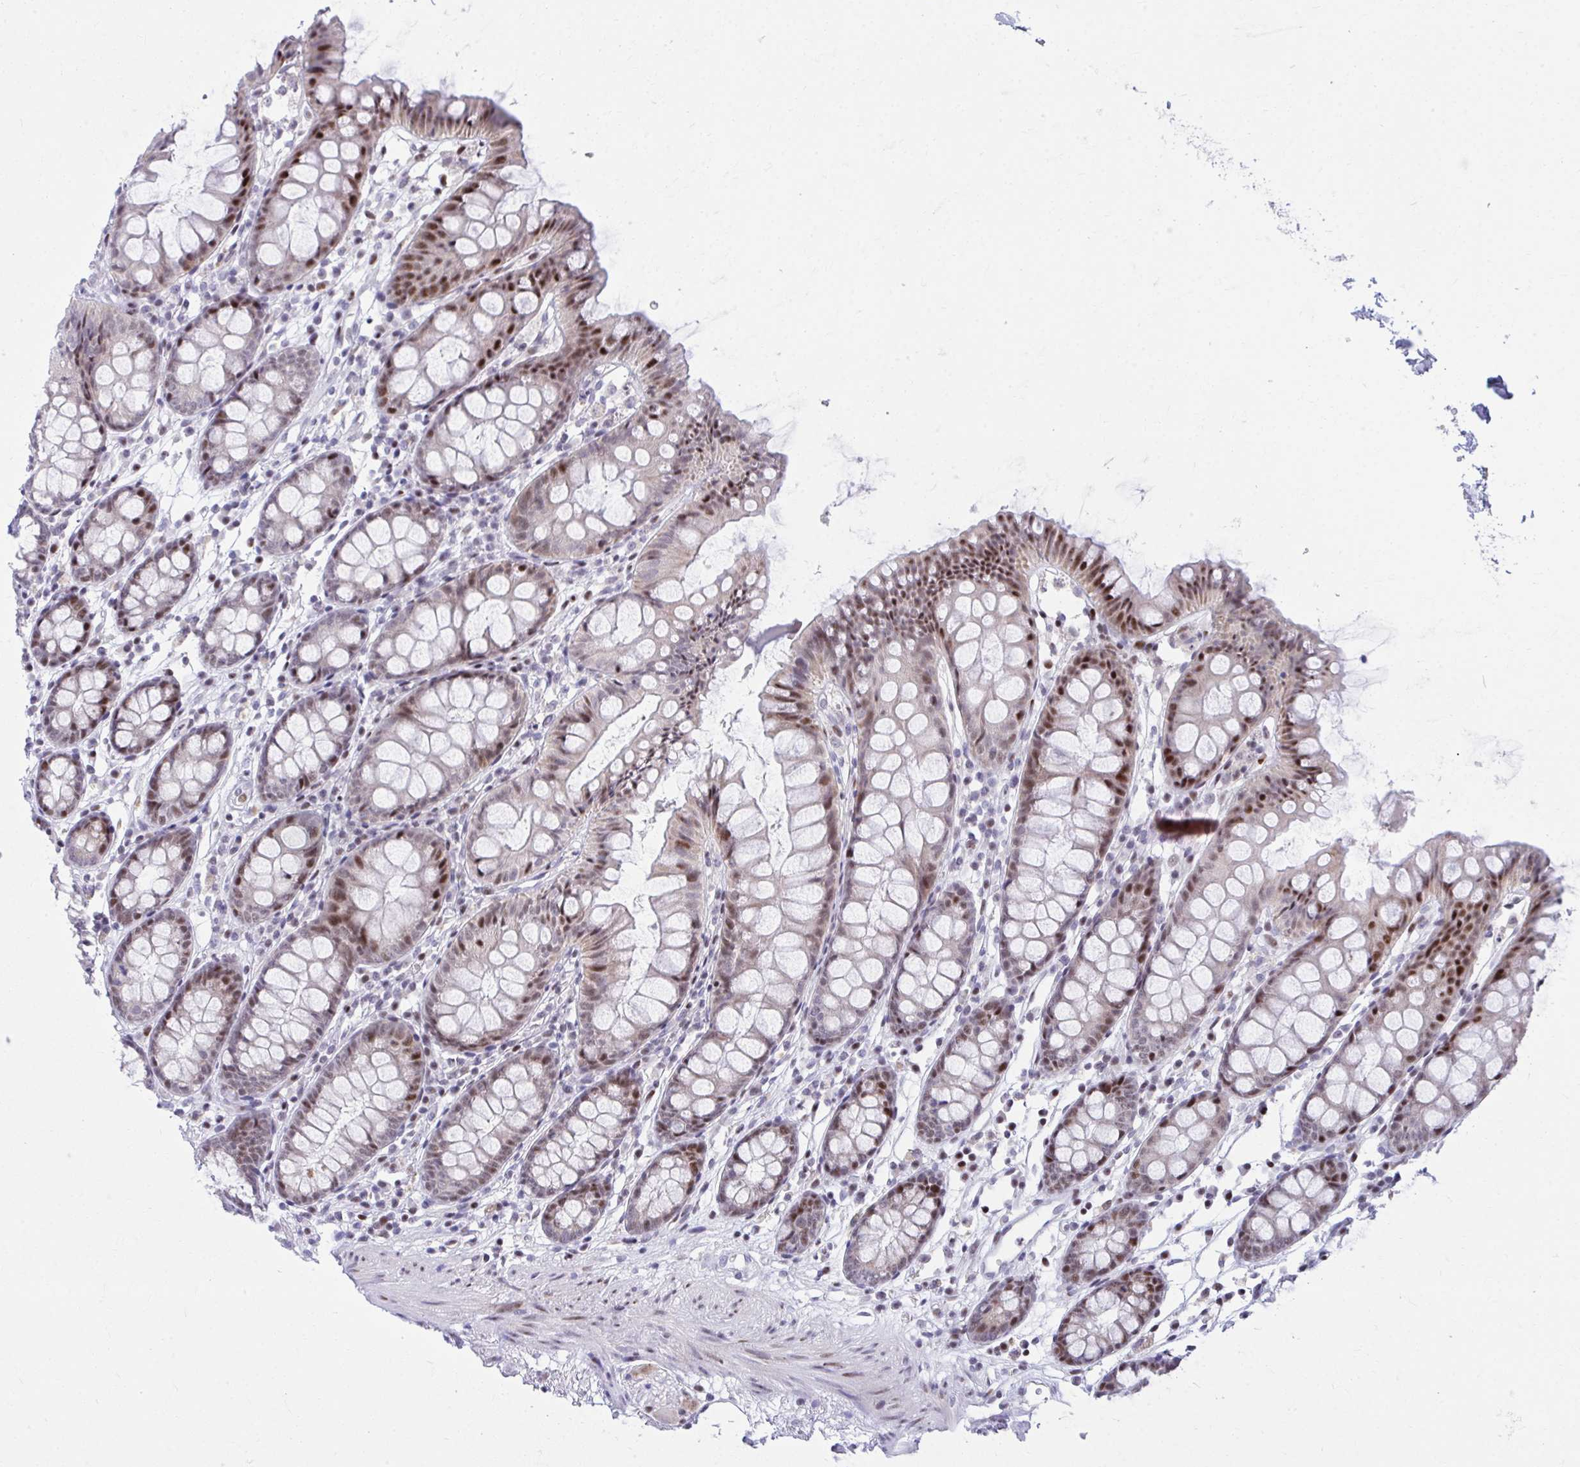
{"staining": {"intensity": "negative", "quantity": "none", "location": "none"}, "tissue": "colon", "cell_type": "Endothelial cells", "image_type": "normal", "snomed": [{"axis": "morphology", "description": "Normal tissue, NOS"}, {"axis": "topography", "description": "Colon"}], "caption": "Unremarkable colon was stained to show a protein in brown. There is no significant positivity in endothelial cells. The staining is performed using DAB (3,3'-diaminobenzidine) brown chromogen with nuclei counter-stained in using hematoxylin.", "gene": "C14orf39", "patient": {"sex": "female", "age": 84}}